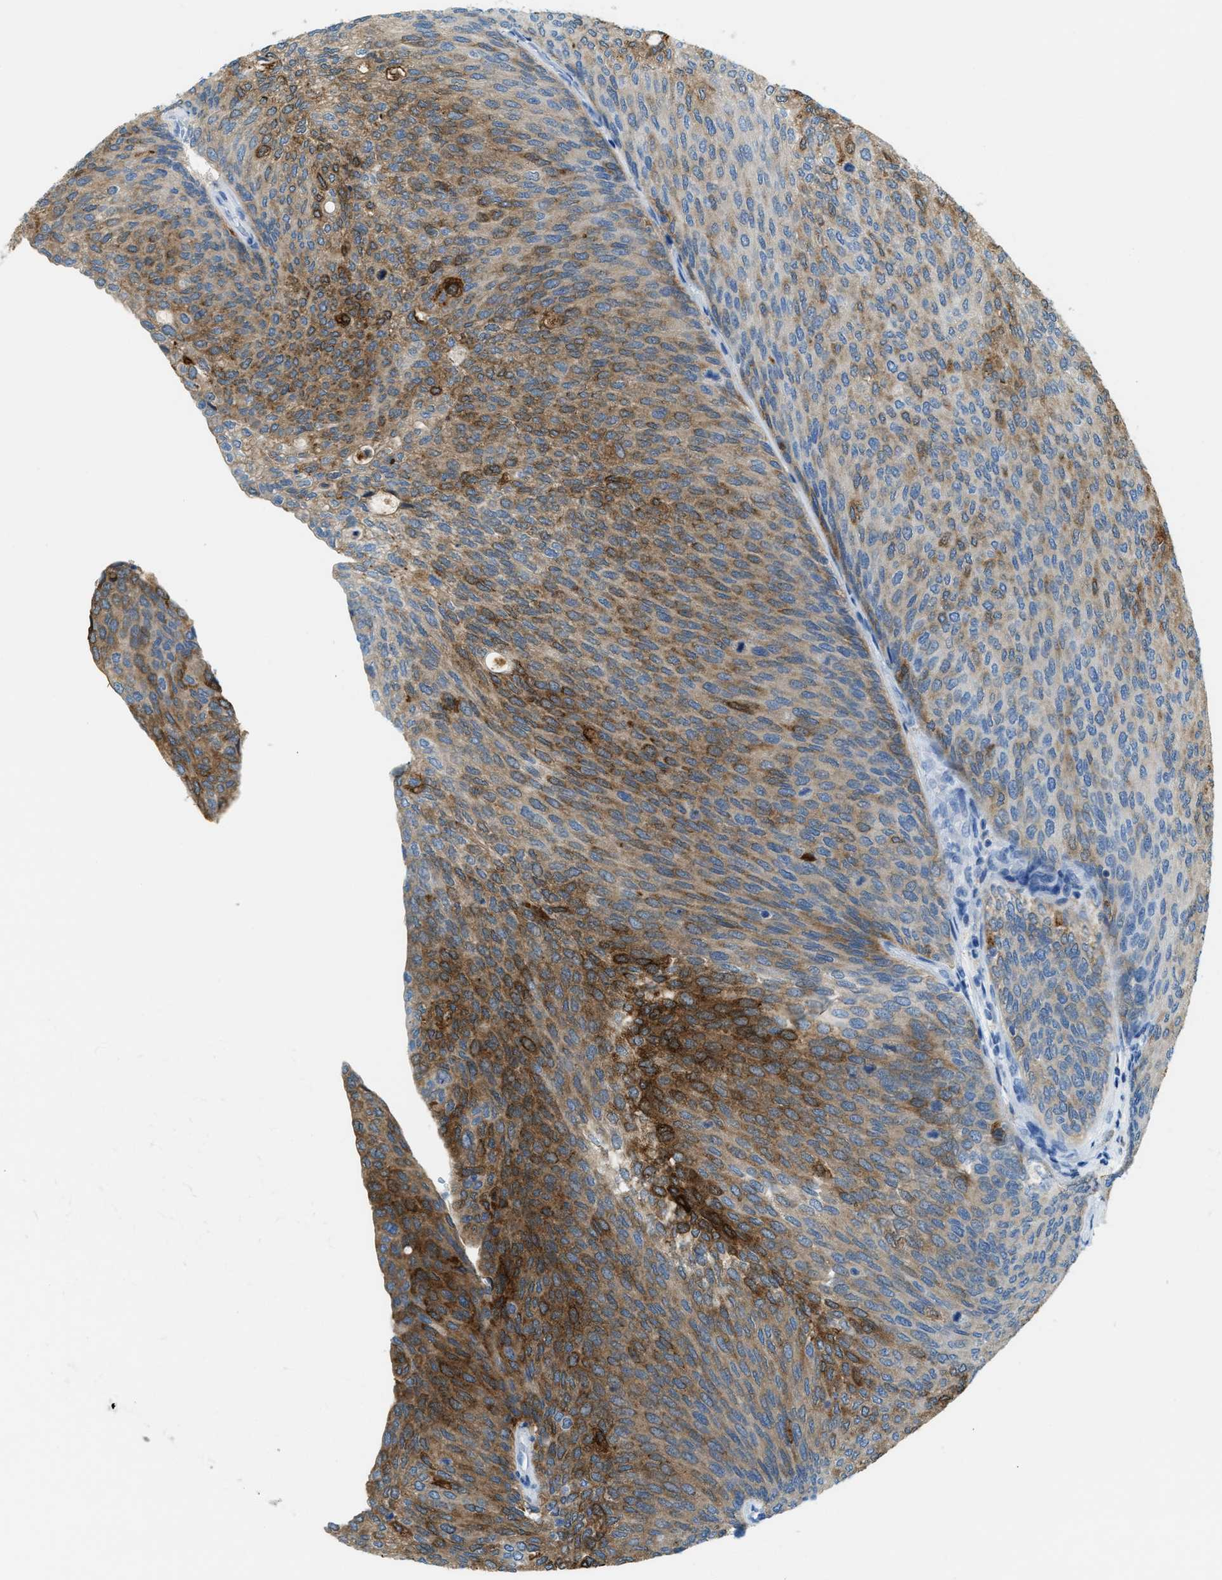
{"staining": {"intensity": "moderate", "quantity": "25%-75%", "location": "cytoplasmic/membranous"}, "tissue": "urothelial cancer", "cell_type": "Tumor cells", "image_type": "cancer", "snomed": [{"axis": "morphology", "description": "Urothelial carcinoma, Low grade"}, {"axis": "topography", "description": "Urinary bladder"}], "caption": "An immunohistochemistry histopathology image of tumor tissue is shown. Protein staining in brown highlights moderate cytoplasmic/membranous positivity in urothelial cancer within tumor cells.", "gene": "MATCAP2", "patient": {"sex": "female", "age": 79}}